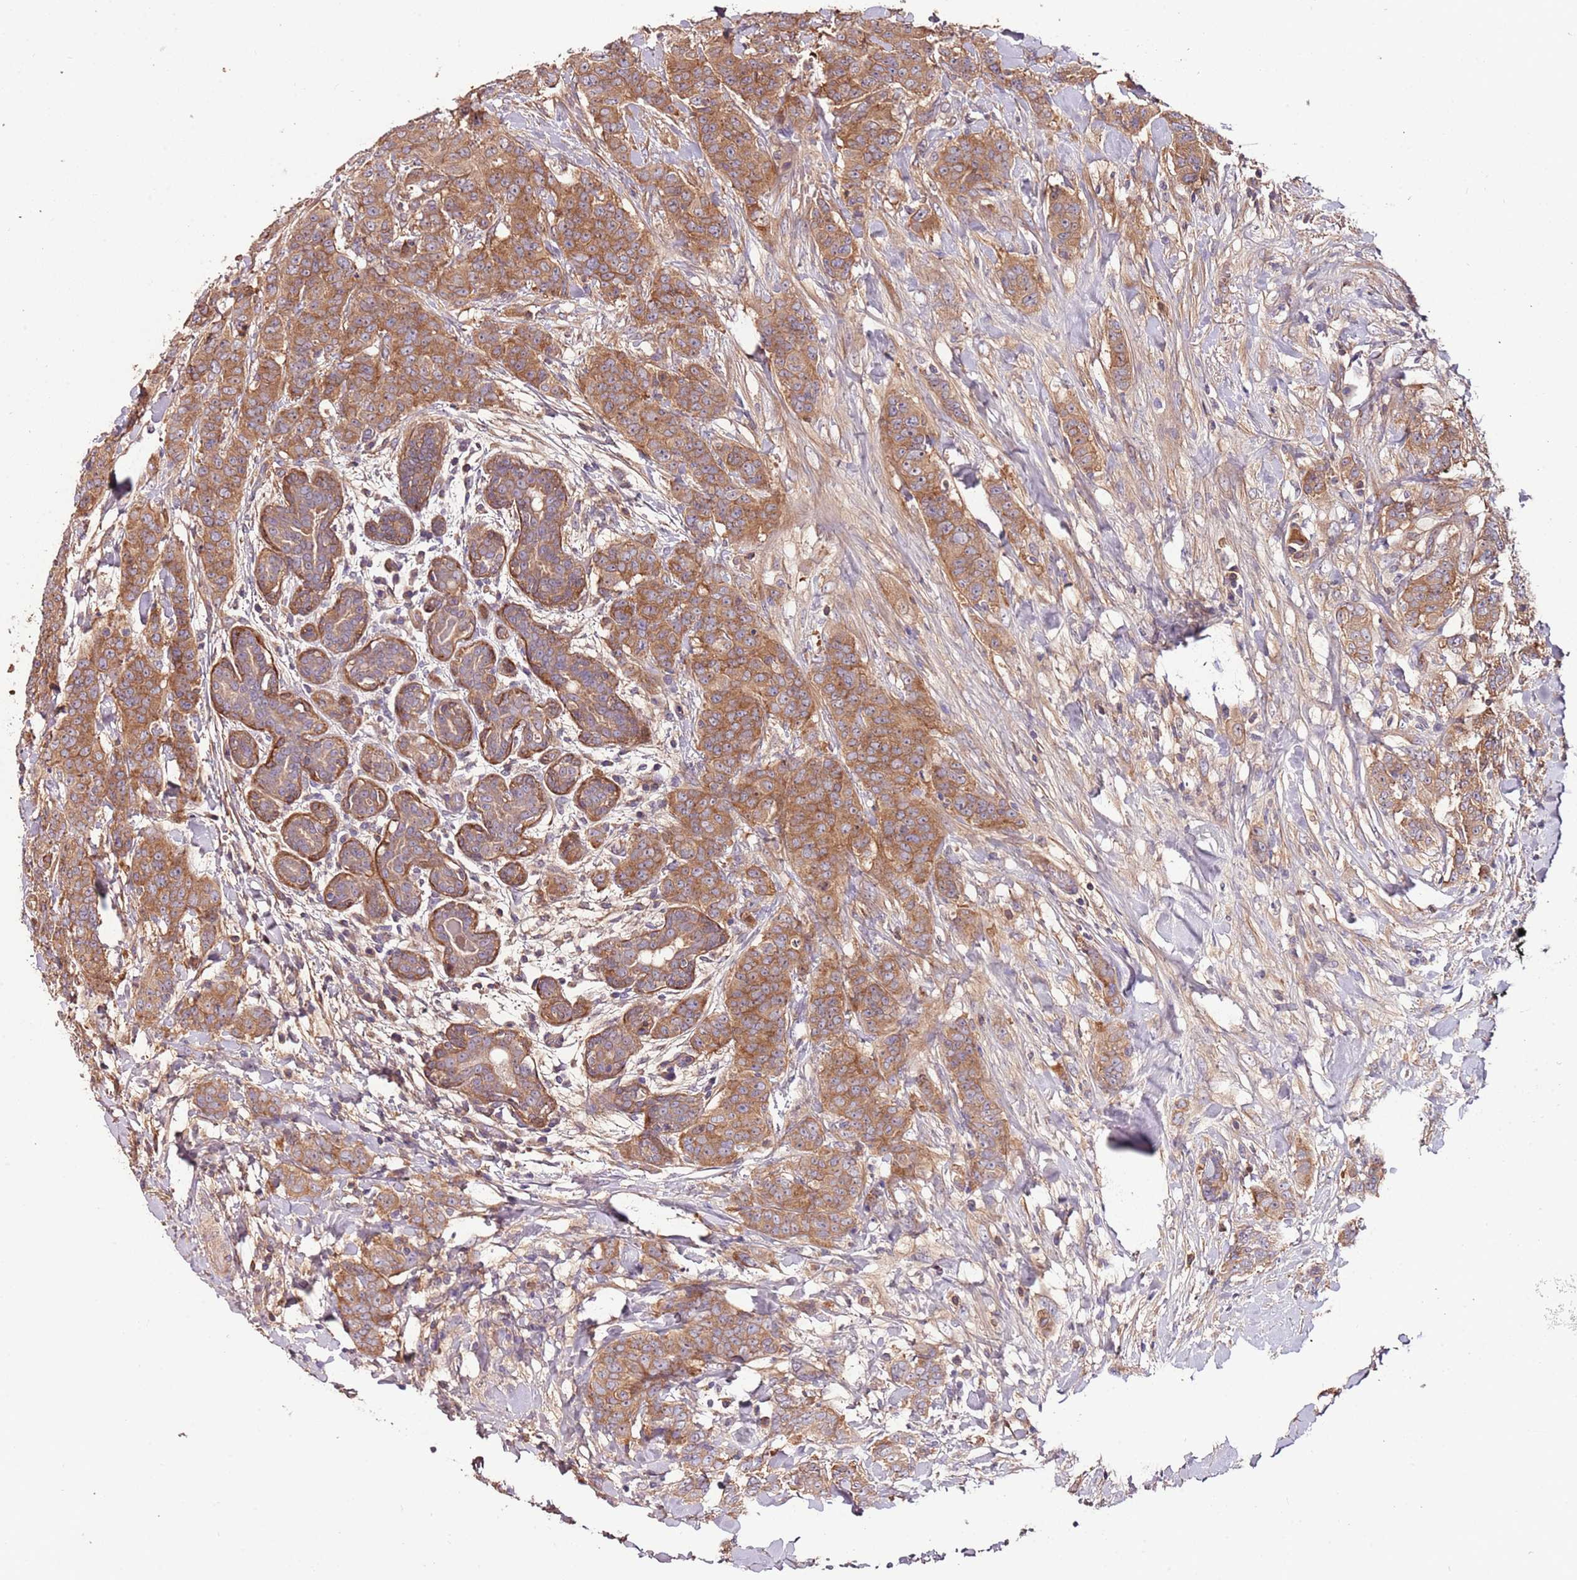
{"staining": {"intensity": "moderate", "quantity": ">75%", "location": "cytoplasmic/membranous"}, "tissue": "breast cancer", "cell_type": "Tumor cells", "image_type": "cancer", "snomed": [{"axis": "morphology", "description": "Duct carcinoma"}, {"axis": "topography", "description": "Breast"}], "caption": "The photomicrograph displays staining of infiltrating ductal carcinoma (breast), revealing moderate cytoplasmic/membranous protein staining (brown color) within tumor cells.", "gene": "DENR", "patient": {"sex": "female", "age": 40}}